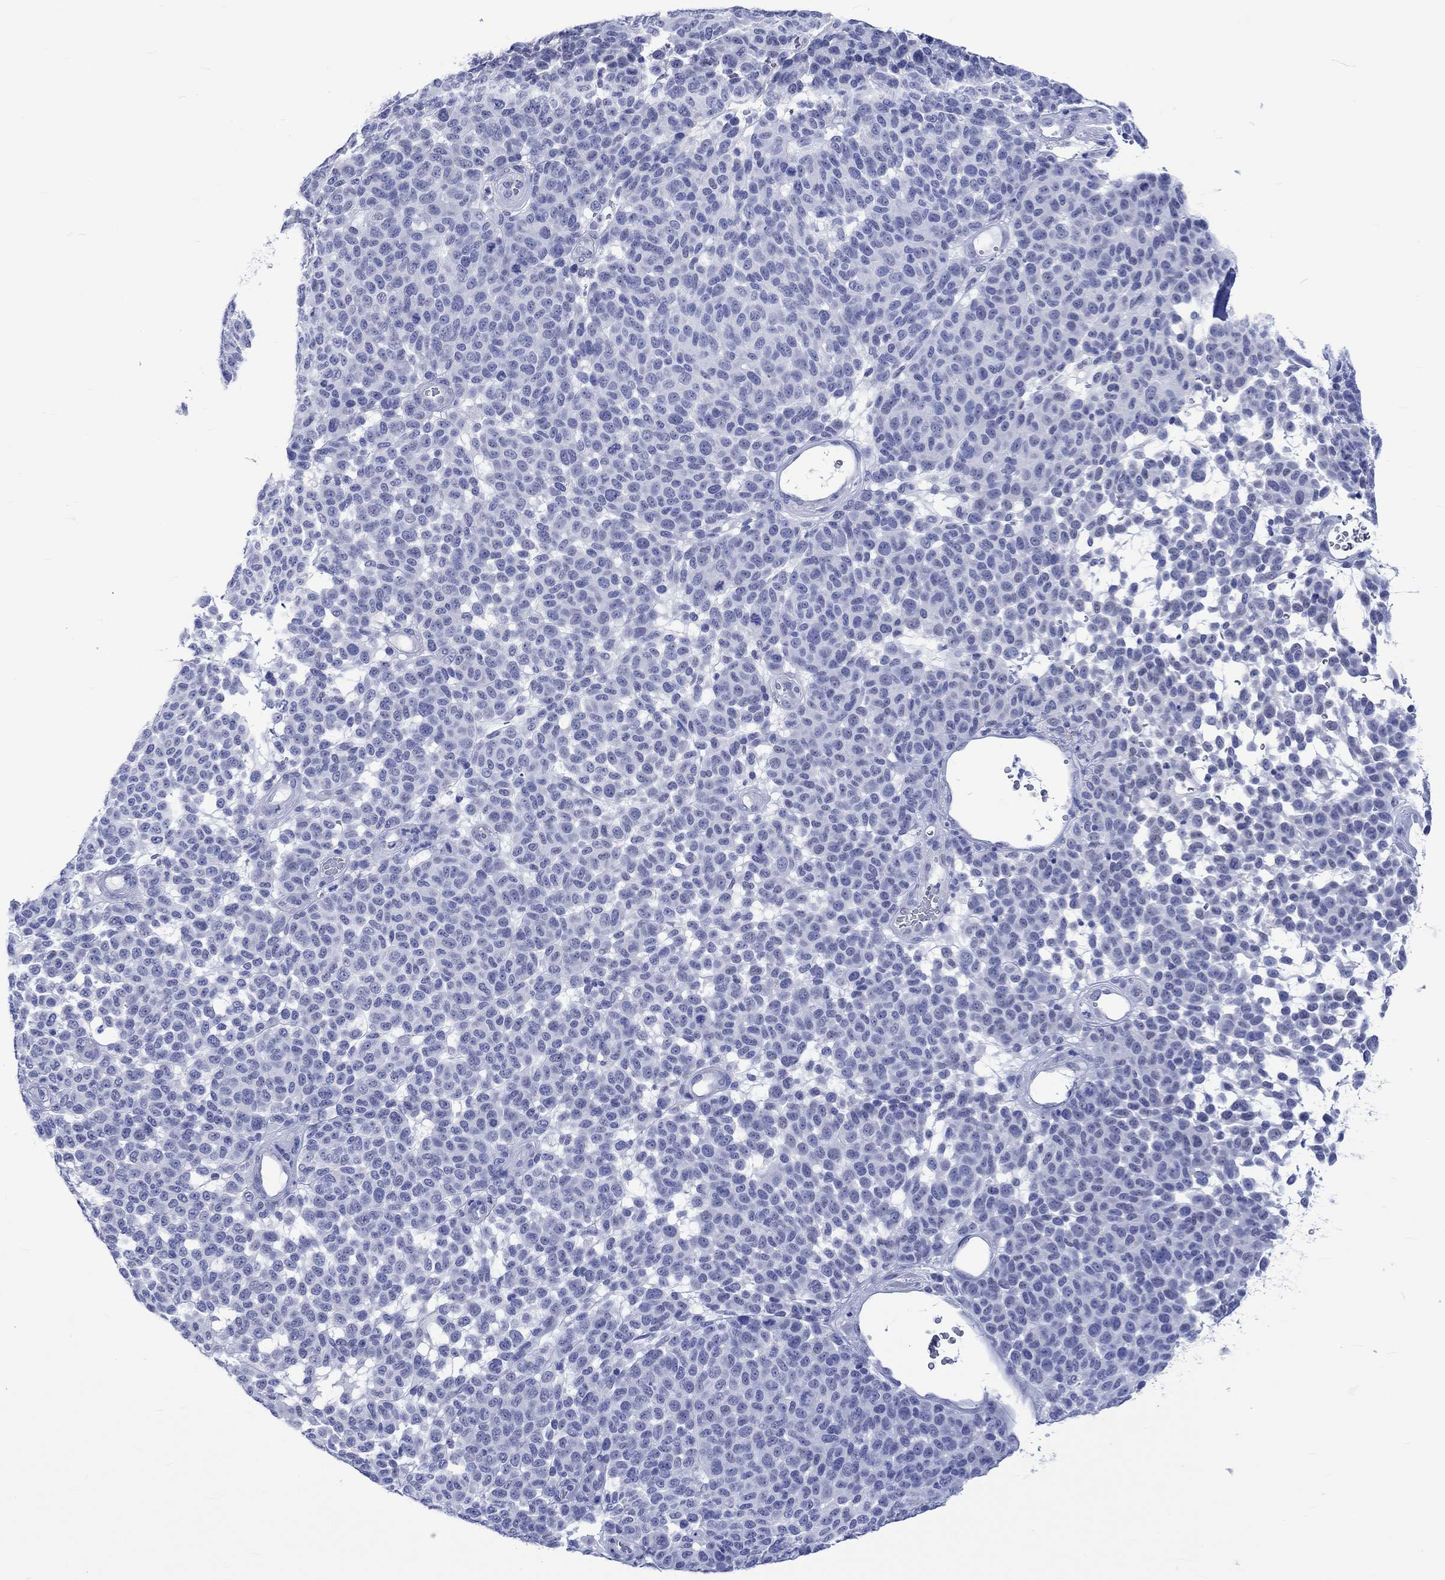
{"staining": {"intensity": "negative", "quantity": "none", "location": "none"}, "tissue": "melanoma", "cell_type": "Tumor cells", "image_type": "cancer", "snomed": [{"axis": "morphology", "description": "Malignant melanoma, NOS"}, {"axis": "topography", "description": "Skin"}], "caption": "Malignant melanoma stained for a protein using IHC demonstrates no positivity tumor cells.", "gene": "KLHL33", "patient": {"sex": "male", "age": 59}}